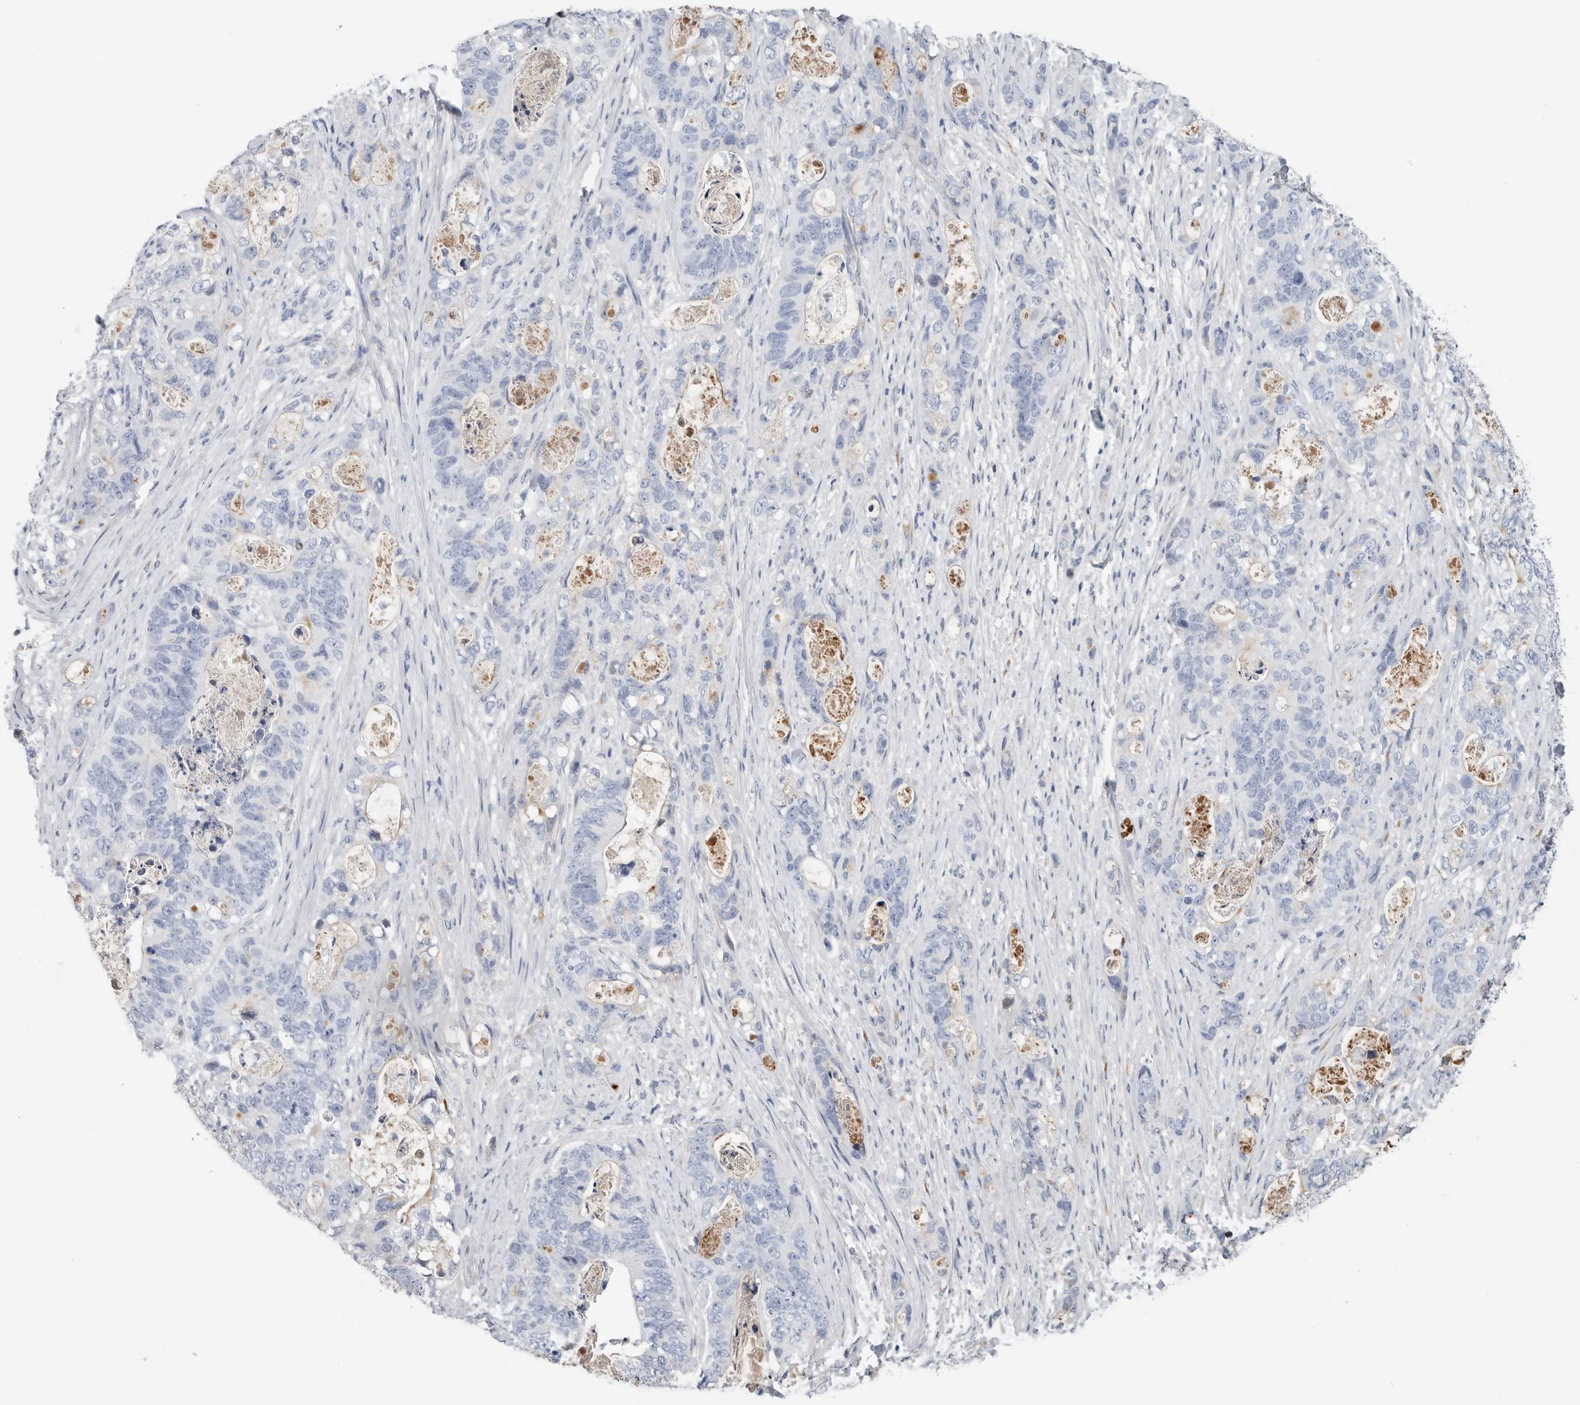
{"staining": {"intensity": "negative", "quantity": "none", "location": "none"}, "tissue": "stomach cancer", "cell_type": "Tumor cells", "image_type": "cancer", "snomed": [{"axis": "morphology", "description": "Normal tissue, NOS"}, {"axis": "morphology", "description": "Adenocarcinoma, NOS"}, {"axis": "topography", "description": "Stomach"}], "caption": "DAB immunohistochemical staining of human stomach cancer (adenocarcinoma) displays no significant staining in tumor cells.", "gene": "TIMP1", "patient": {"sex": "female", "age": 89}}